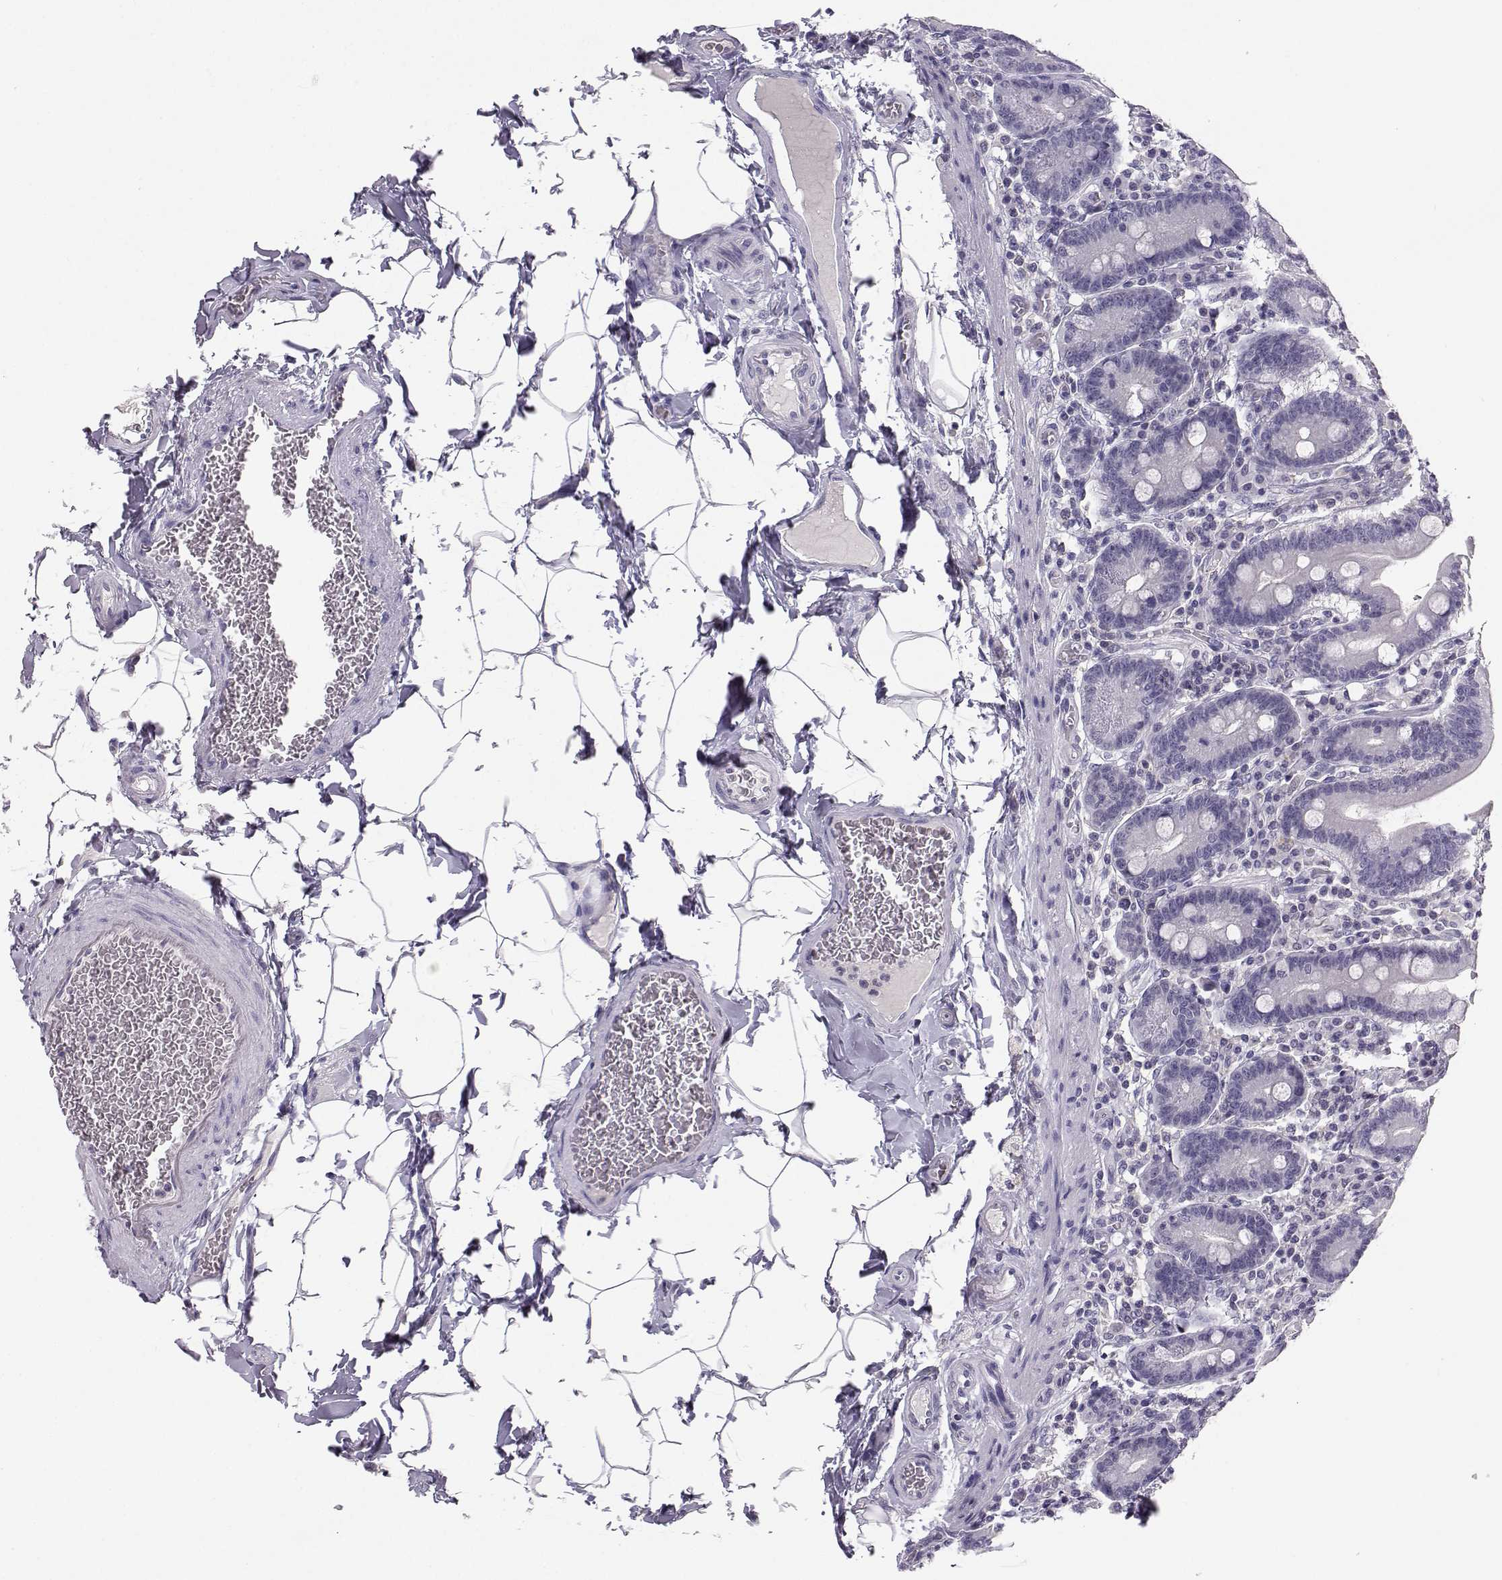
{"staining": {"intensity": "negative", "quantity": "none", "location": "none"}, "tissue": "small intestine", "cell_type": "Glandular cells", "image_type": "normal", "snomed": [{"axis": "morphology", "description": "Normal tissue, NOS"}, {"axis": "topography", "description": "Small intestine"}], "caption": "Immunohistochemistry histopathology image of unremarkable human small intestine stained for a protein (brown), which demonstrates no staining in glandular cells. (DAB (3,3'-diaminobenzidine) immunohistochemistry, high magnification).", "gene": "MROH7", "patient": {"sex": "male", "age": 37}}